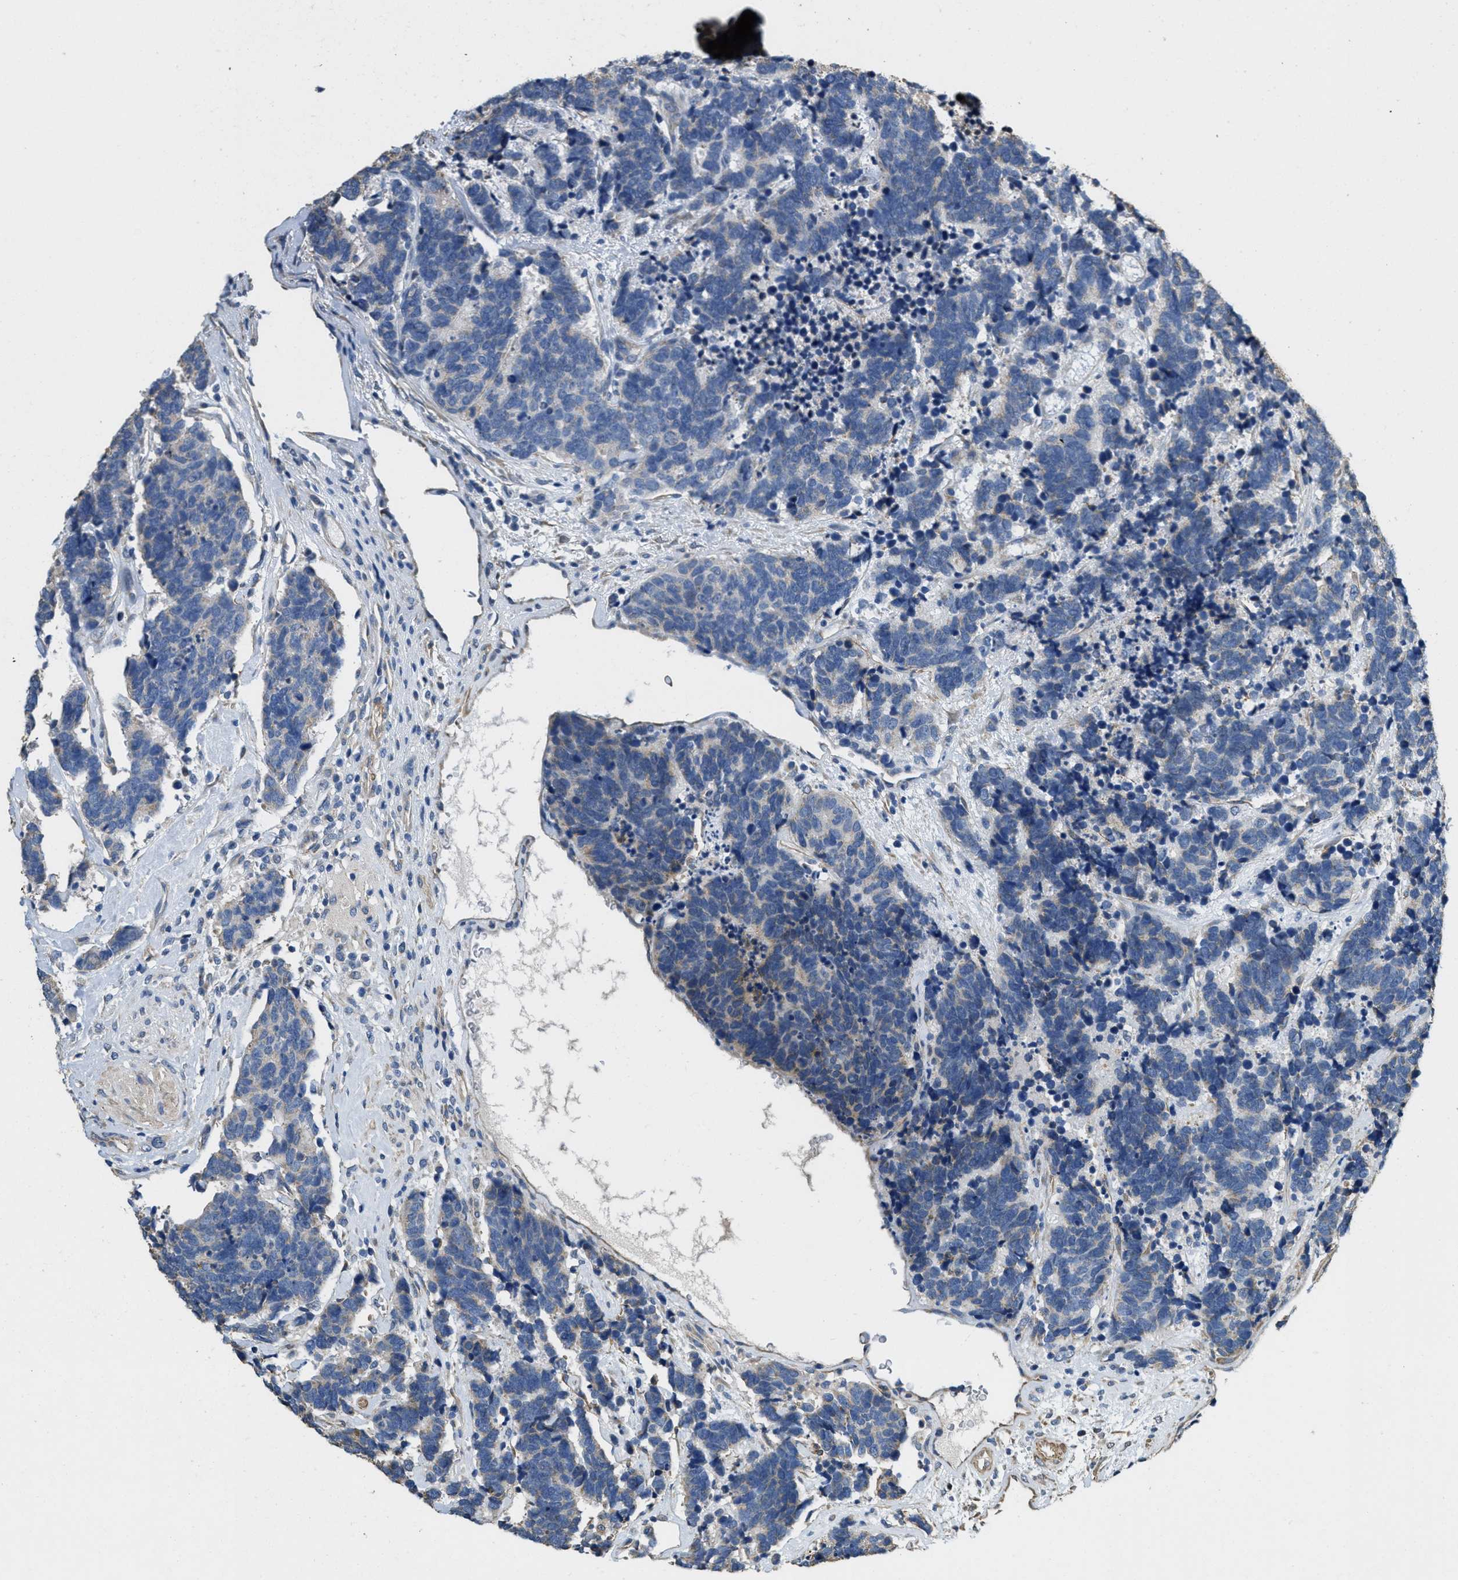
{"staining": {"intensity": "negative", "quantity": "none", "location": "none"}, "tissue": "carcinoid", "cell_type": "Tumor cells", "image_type": "cancer", "snomed": [{"axis": "morphology", "description": "Carcinoma, NOS"}, {"axis": "morphology", "description": "Carcinoid, malignant, NOS"}, {"axis": "topography", "description": "Urinary bladder"}], "caption": "High magnification brightfield microscopy of carcinoid stained with DAB (brown) and counterstained with hematoxylin (blue): tumor cells show no significant positivity.", "gene": "TOMM70", "patient": {"sex": "male", "age": 57}}